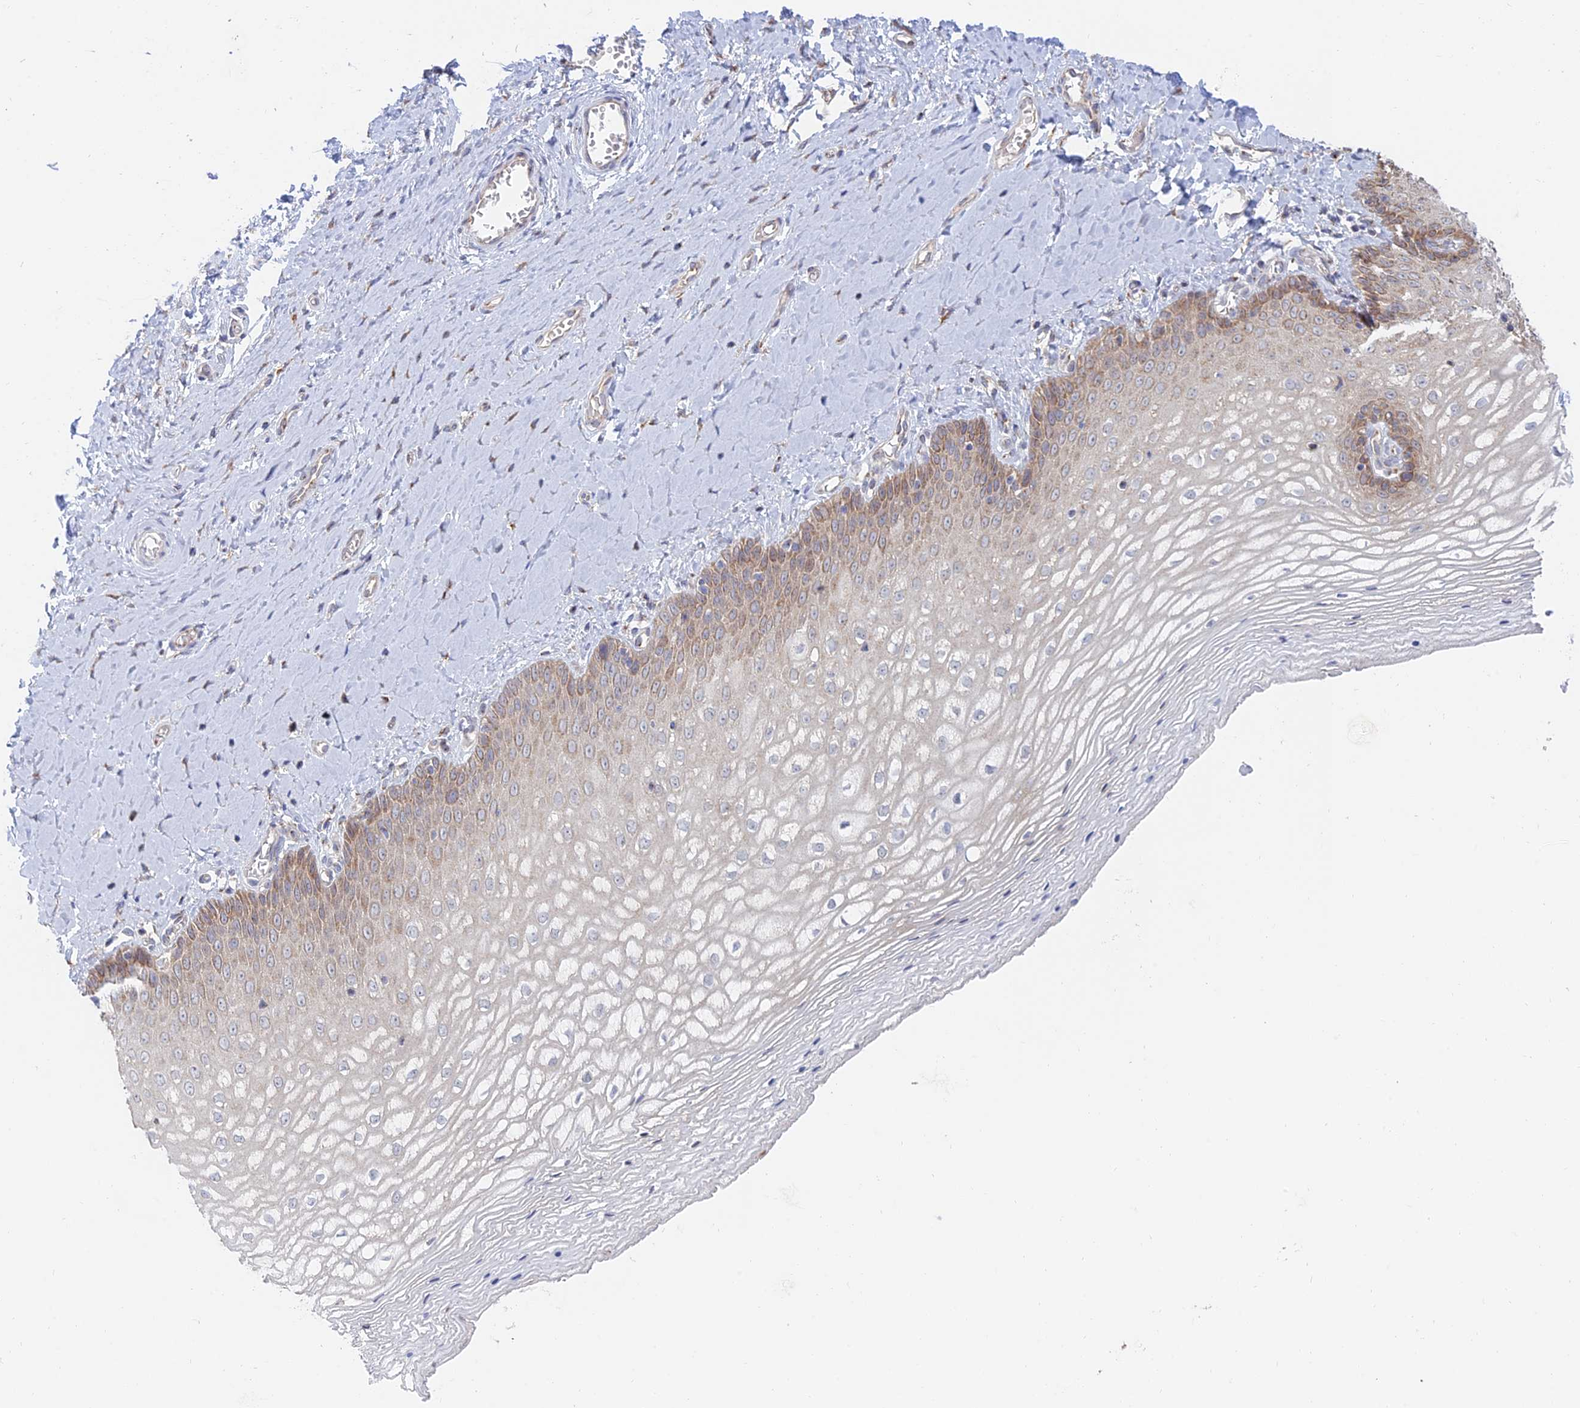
{"staining": {"intensity": "weak", "quantity": "25%-75%", "location": "cytoplasmic/membranous"}, "tissue": "vagina", "cell_type": "Squamous epithelial cells", "image_type": "normal", "snomed": [{"axis": "morphology", "description": "Normal tissue, NOS"}, {"axis": "topography", "description": "Vagina"}], "caption": "Immunohistochemical staining of normal vagina demonstrates weak cytoplasmic/membranous protein staining in approximately 25%-75% of squamous epithelial cells. Using DAB (3,3'-diaminobenzidine) (brown) and hematoxylin (blue) stains, captured at high magnification using brightfield microscopy.", "gene": "ENSG00000267561", "patient": {"sex": "female", "age": 65}}